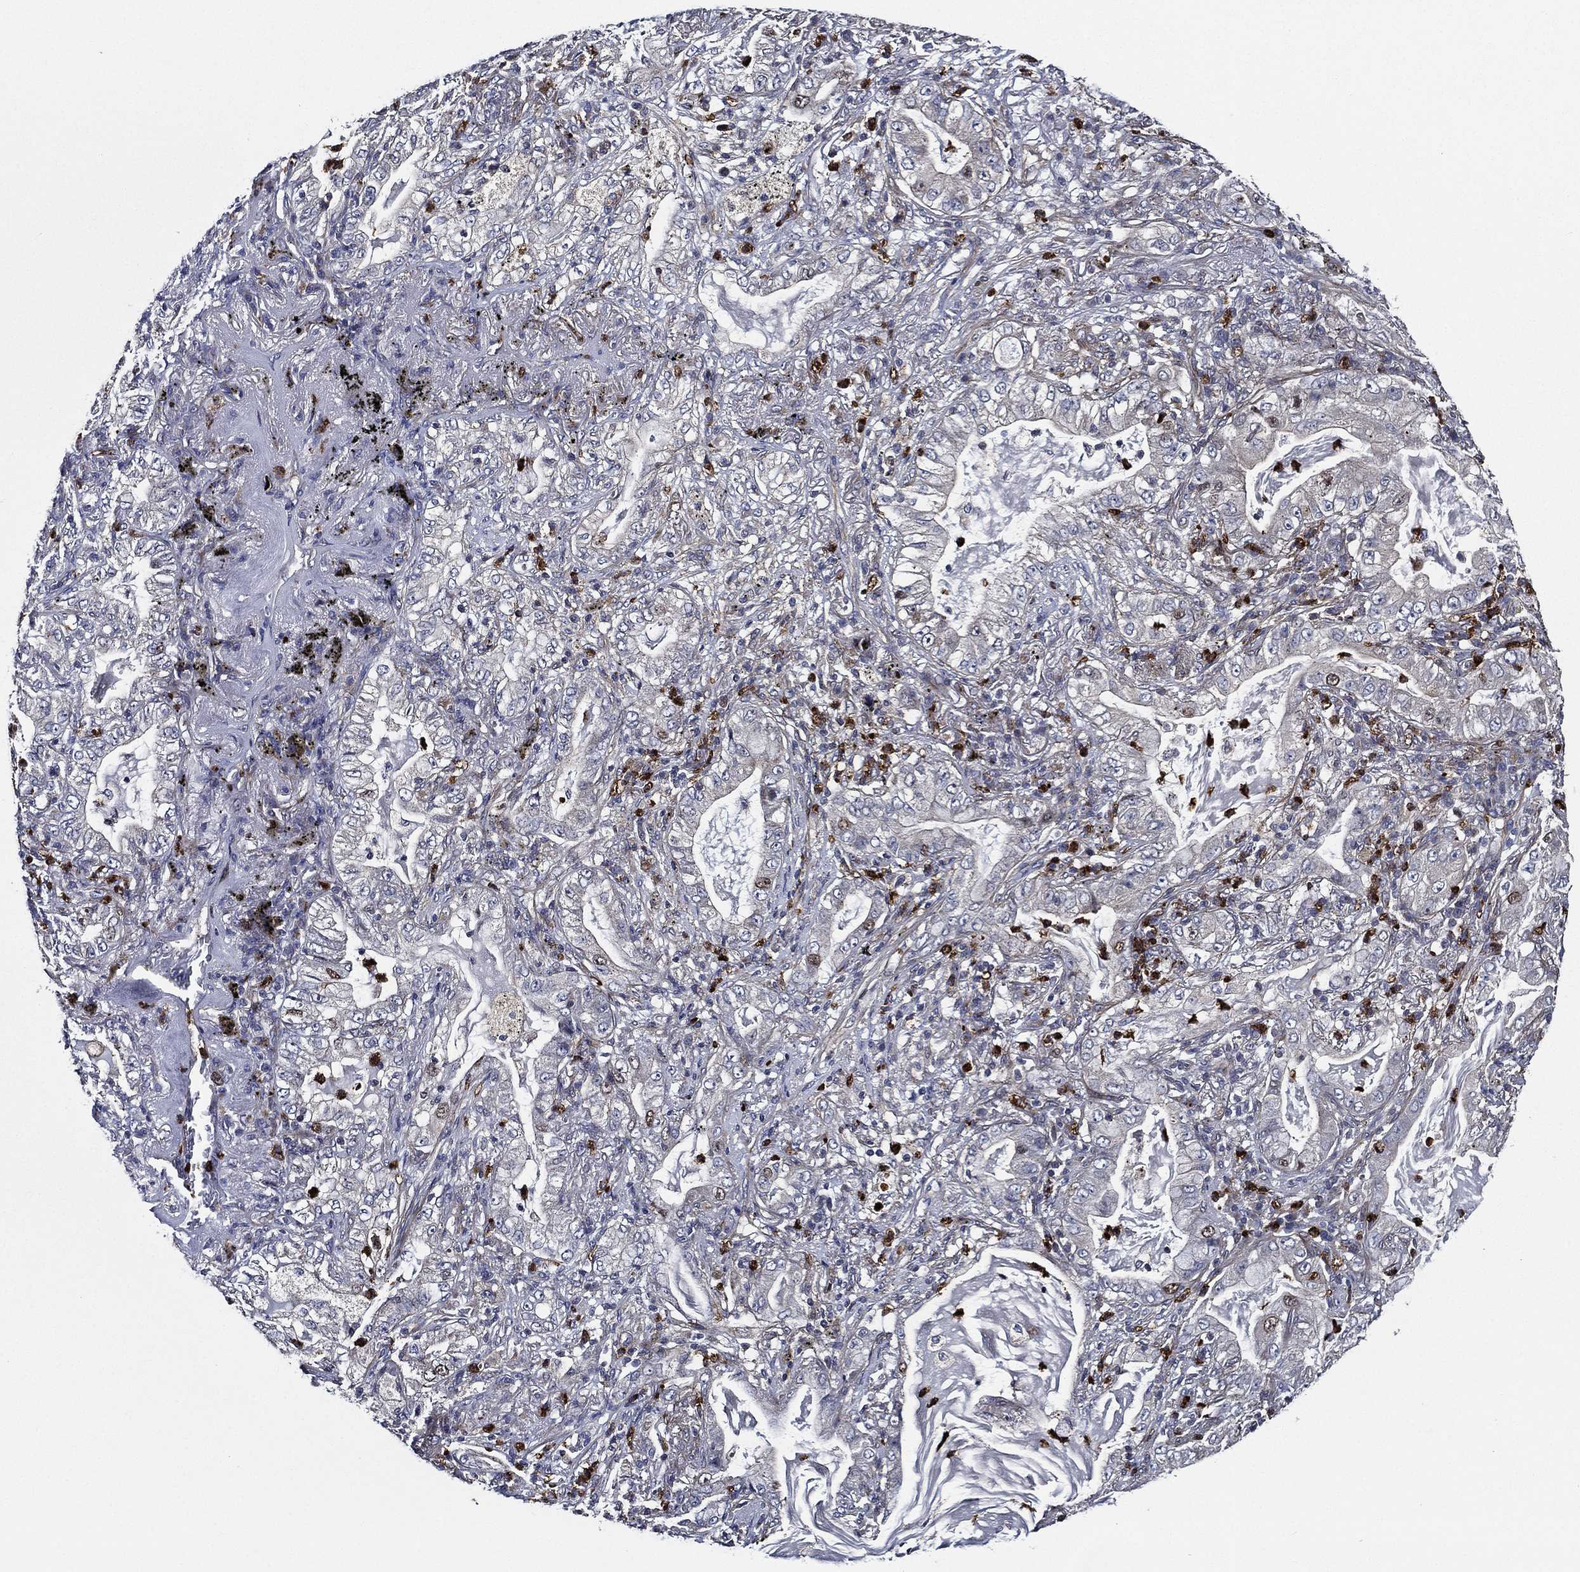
{"staining": {"intensity": "negative", "quantity": "none", "location": "none"}, "tissue": "lung cancer", "cell_type": "Tumor cells", "image_type": "cancer", "snomed": [{"axis": "morphology", "description": "Adenocarcinoma, NOS"}, {"axis": "topography", "description": "Lung"}], "caption": "The micrograph reveals no significant positivity in tumor cells of adenocarcinoma (lung).", "gene": "KIF20B", "patient": {"sex": "female", "age": 73}}